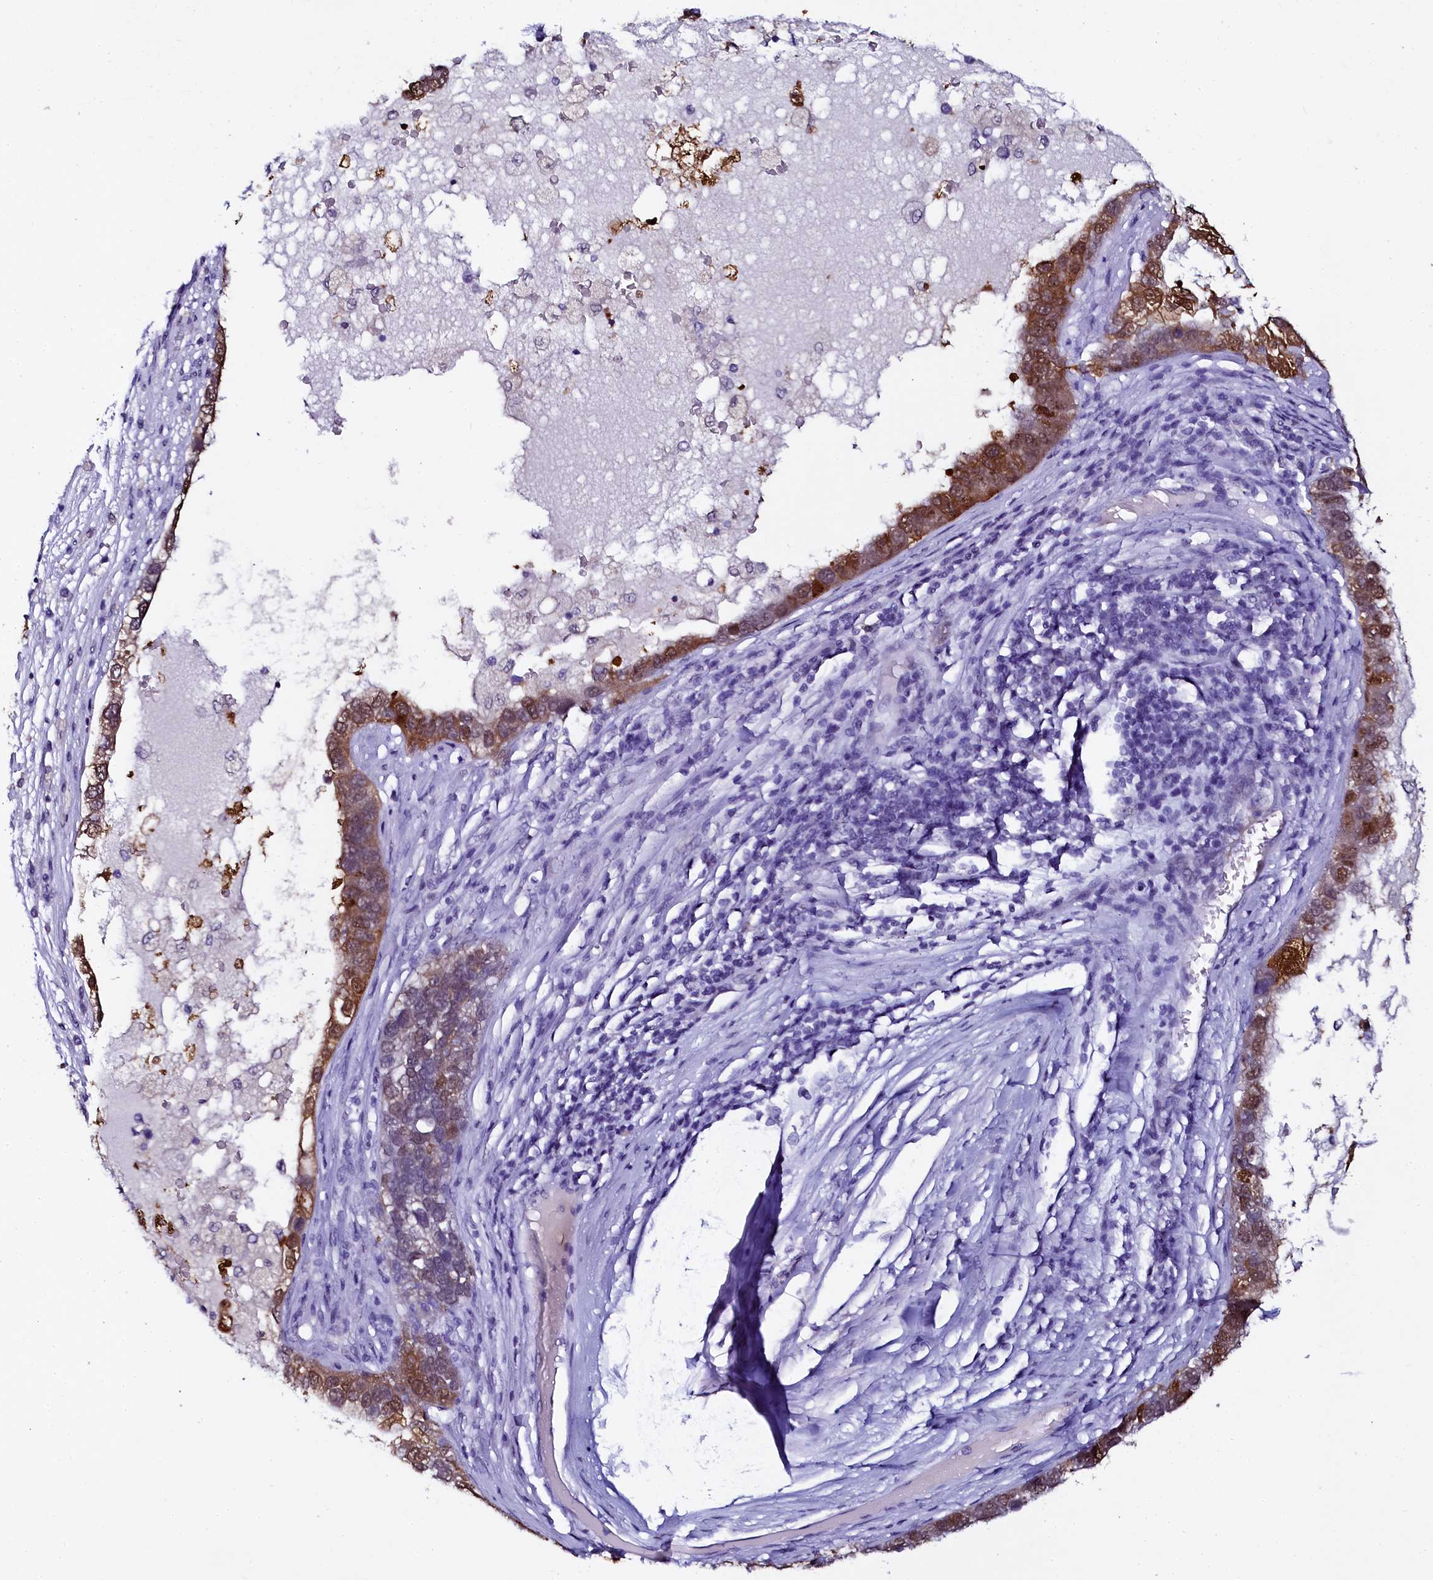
{"staining": {"intensity": "strong", "quantity": ">75%", "location": "cytoplasmic/membranous,nuclear"}, "tissue": "pancreatic cancer", "cell_type": "Tumor cells", "image_type": "cancer", "snomed": [{"axis": "morphology", "description": "Adenocarcinoma, NOS"}, {"axis": "topography", "description": "Pancreas"}], "caption": "A high-resolution photomicrograph shows immunohistochemistry (IHC) staining of pancreatic adenocarcinoma, which demonstrates strong cytoplasmic/membranous and nuclear expression in about >75% of tumor cells.", "gene": "SORD", "patient": {"sex": "female", "age": 61}}